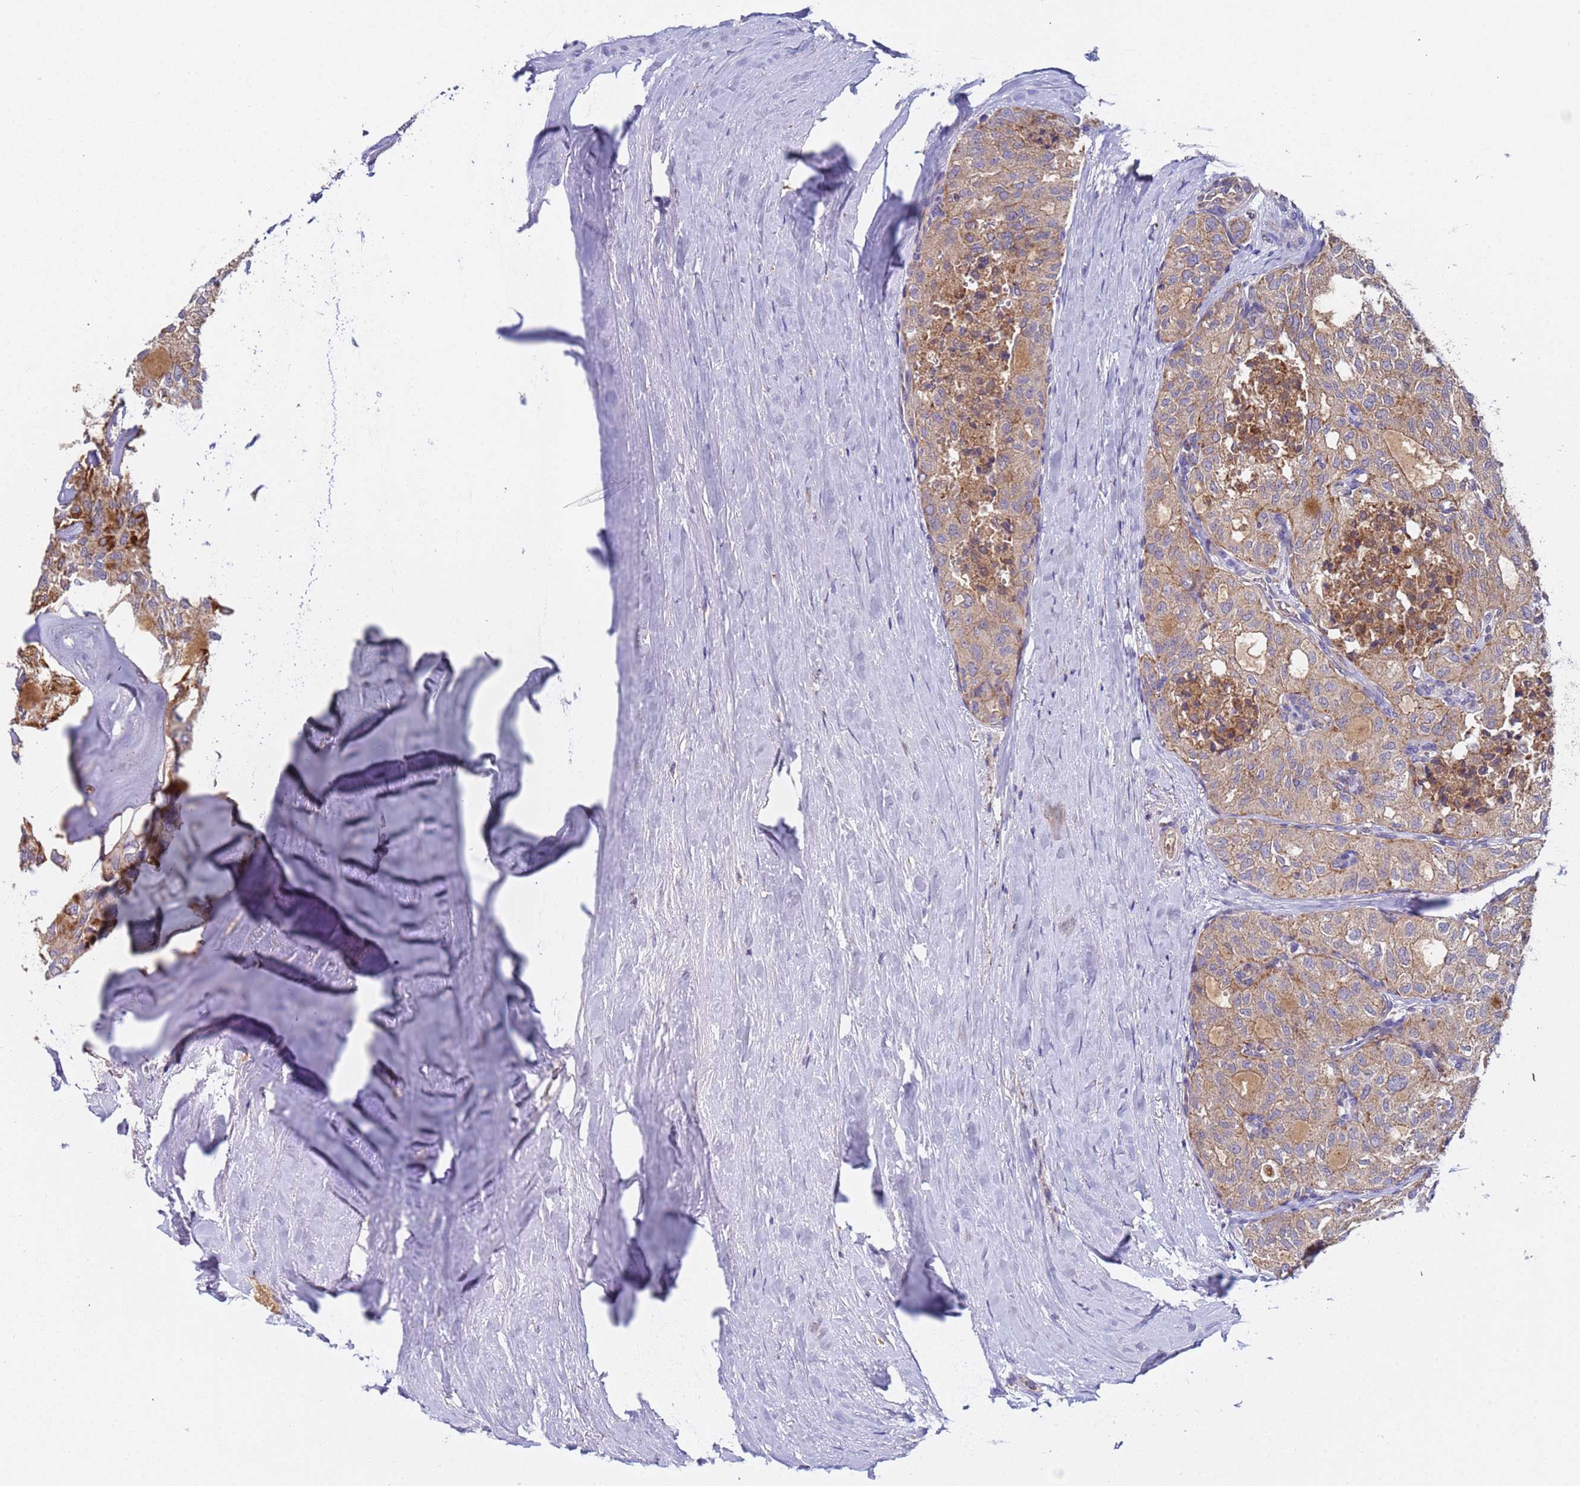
{"staining": {"intensity": "moderate", "quantity": ">75%", "location": "cytoplasmic/membranous"}, "tissue": "thyroid cancer", "cell_type": "Tumor cells", "image_type": "cancer", "snomed": [{"axis": "morphology", "description": "Follicular adenoma carcinoma, NOS"}, {"axis": "topography", "description": "Thyroid gland"}], "caption": "Immunohistochemical staining of thyroid cancer demonstrates moderate cytoplasmic/membranous protein expression in approximately >75% of tumor cells.", "gene": "TMEM126A", "patient": {"sex": "male", "age": 75}}